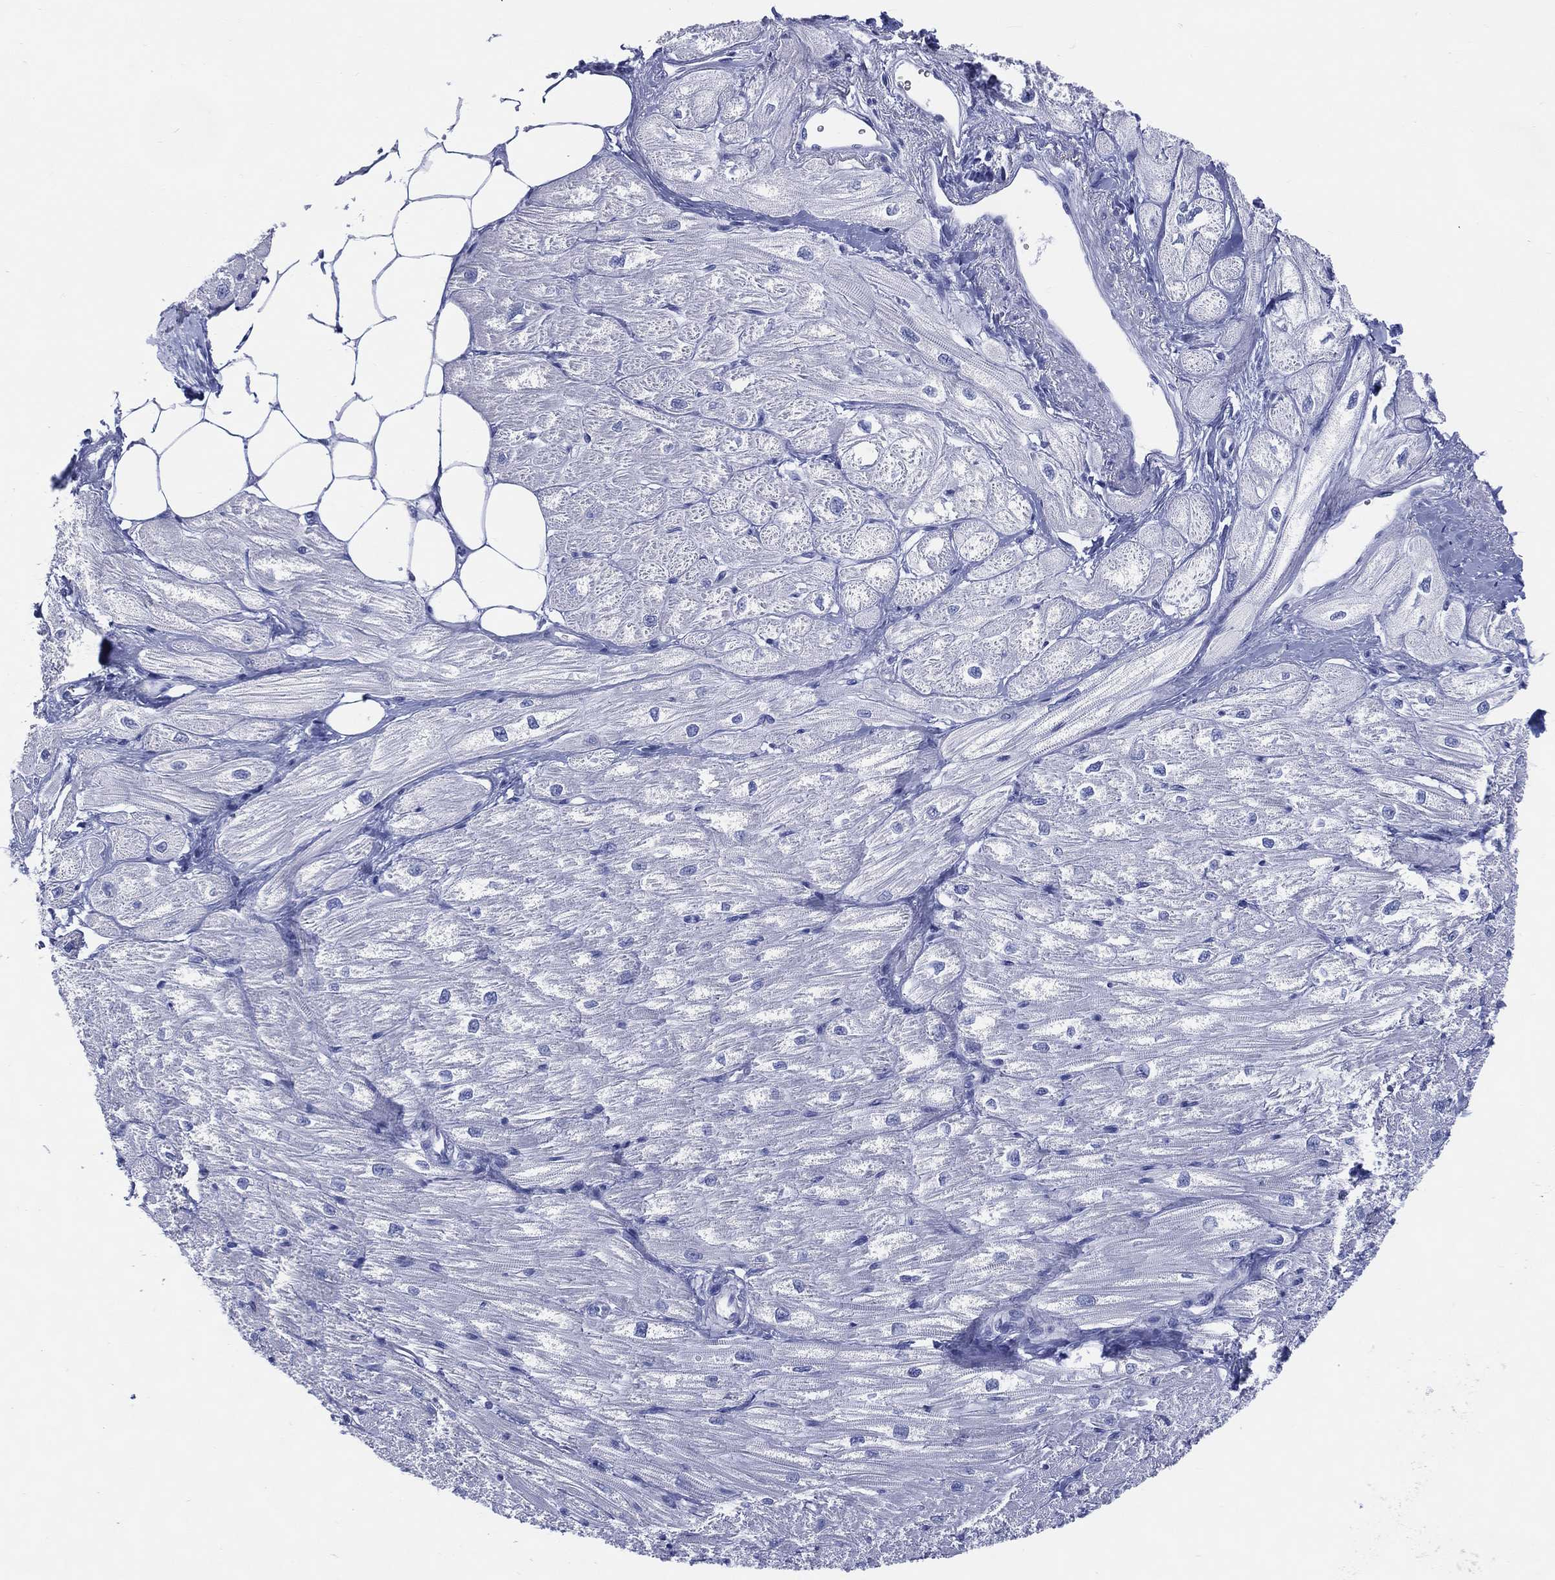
{"staining": {"intensity": "negative", "quantity": "none", "location": "none"}, "tissue": "heart muscle", "cell_type": "Cardiomyocytes", "image_type": "normal", "snomed": [{"axis": "morphology", "description": "Normal tissue, NOS"}, {"axis": "topography", "description": "Heart"}], "caption": "Cardiomyocytes show no significant protein staining in normal heart muscle. Nuclei are stained in blue.", "gene": "ENSG00000285953", "patient": {"sex": "male", "age": 57}}